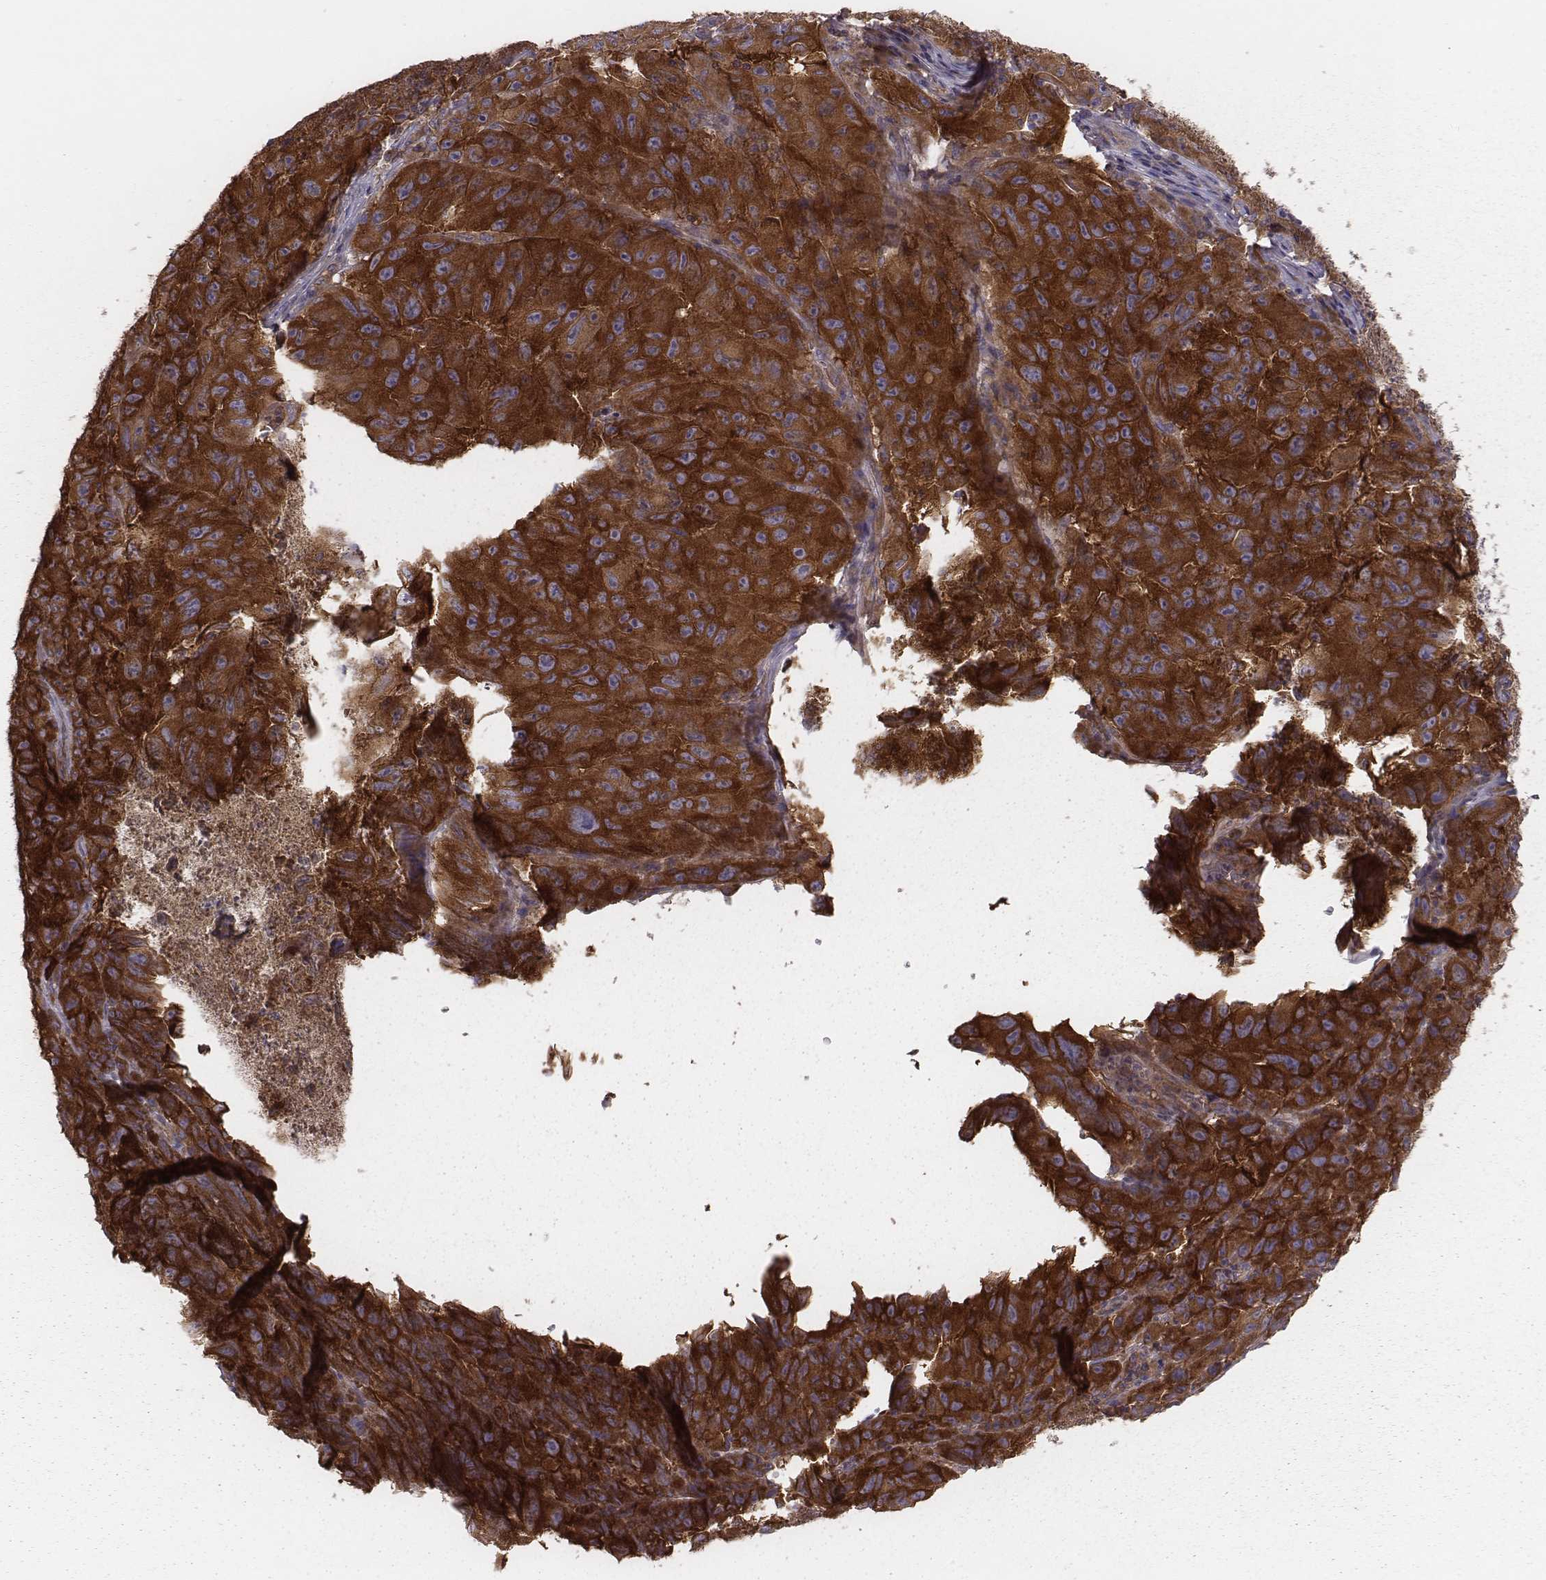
{"staining": {"intensity": "strong", "quantity": ">75%", "location": "cytoplasmic/membranous"}, "tissue": "melanoma", "cell_type": "Tumor cells", "image_type": "cancer", "snomed": [{"axis": "morphology", "description": "Malignant melanoma, NOS"}, {"axis": "topography", "description": "Vulva, labia, clitoris and Bartholin´s gland, NO"}], "caption": "Malignant melanoma stained with a protein marker demonstrates strong staining in tumor cells.", "gene": "CAD", "patient": {"sex": "female", "age": 75}}